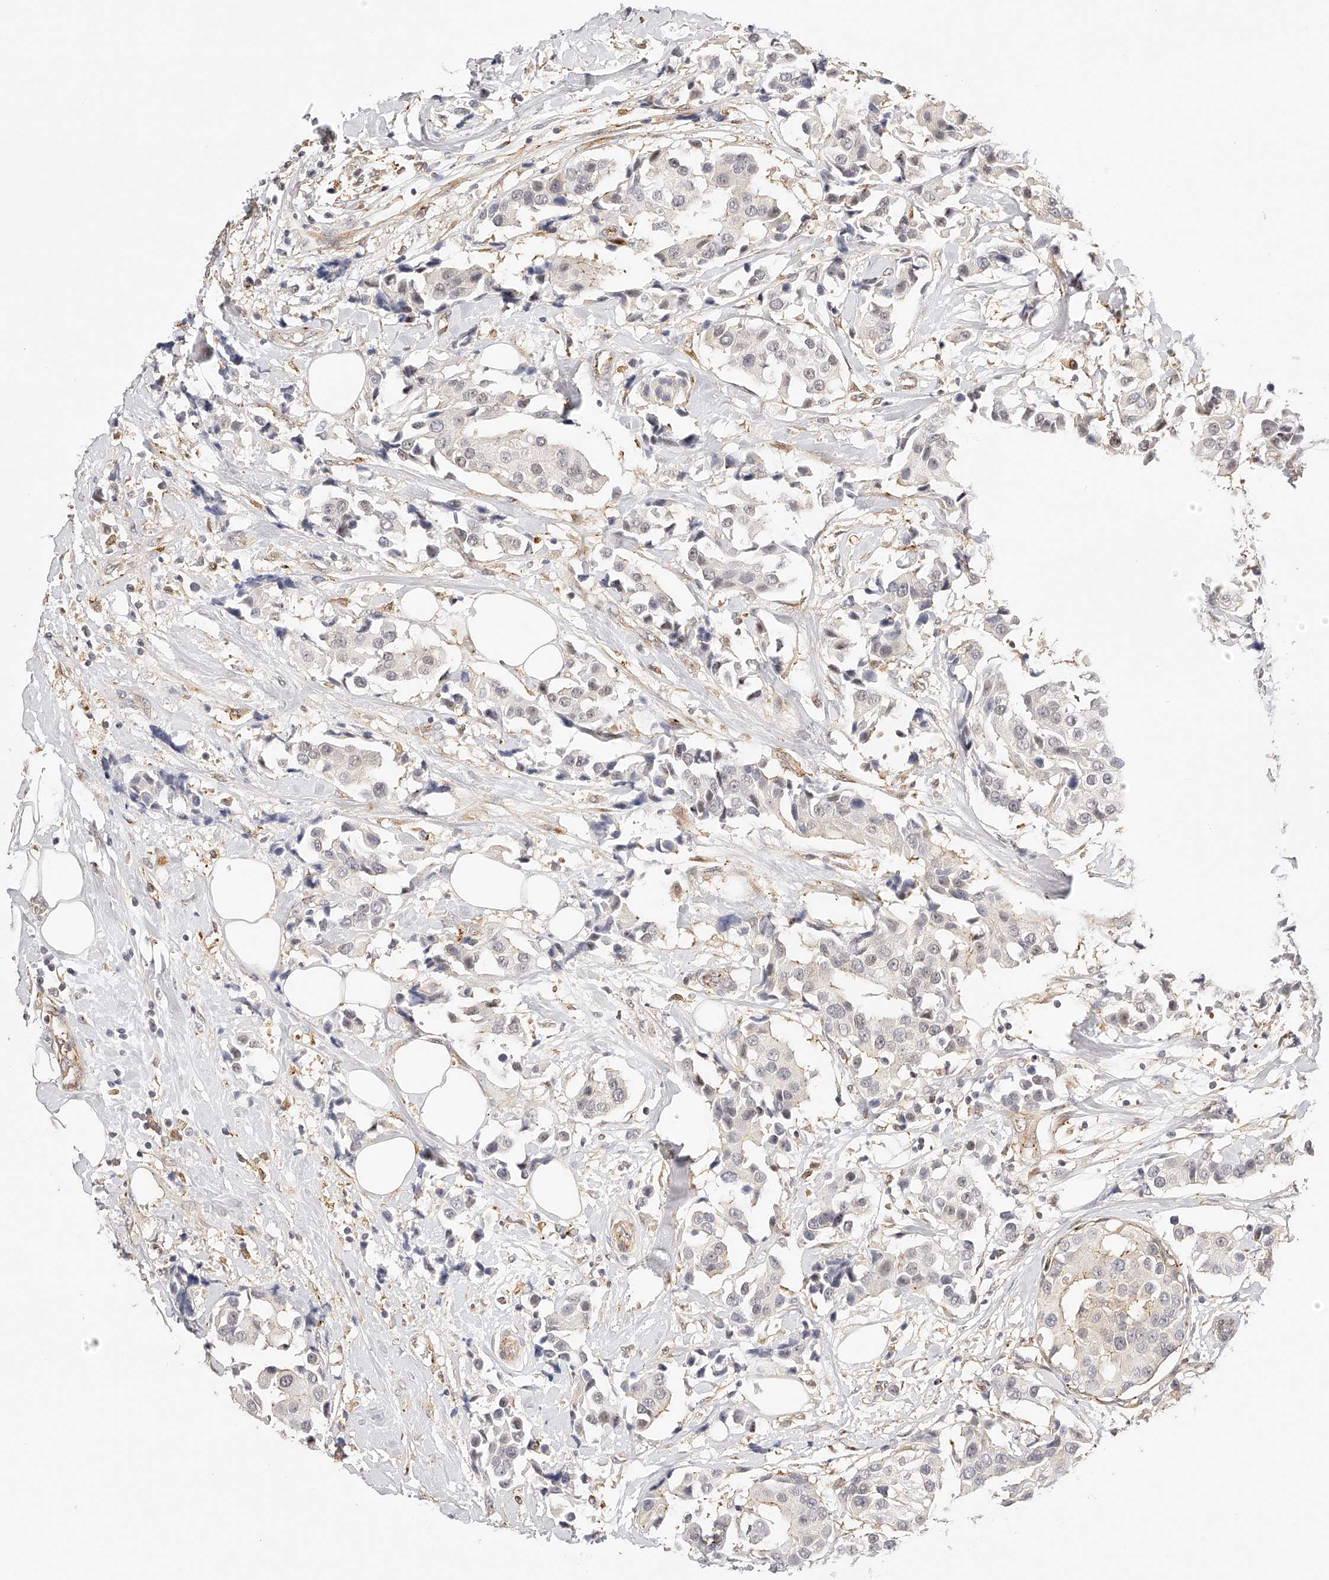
{"staining": {"intensity": "negative", "quantity": "none", "location": "none"}, "tissue": "breast cancer", "cell_type": "Tumor cells", "image_type": "cancer", "snomed": [{"axis": "morphology", "description": "Normal tissue, NOS"}, {"axis": "morphology", "description": "Duct carcinoma"}, {"axis": "topography", "description": "Breast"}], "caption": "A micrograph of breast cancer stained for a protein shows no brown staining in tumor cells.", "gene": "SYNC", "patient": {"sex": "female", "age": 39}}